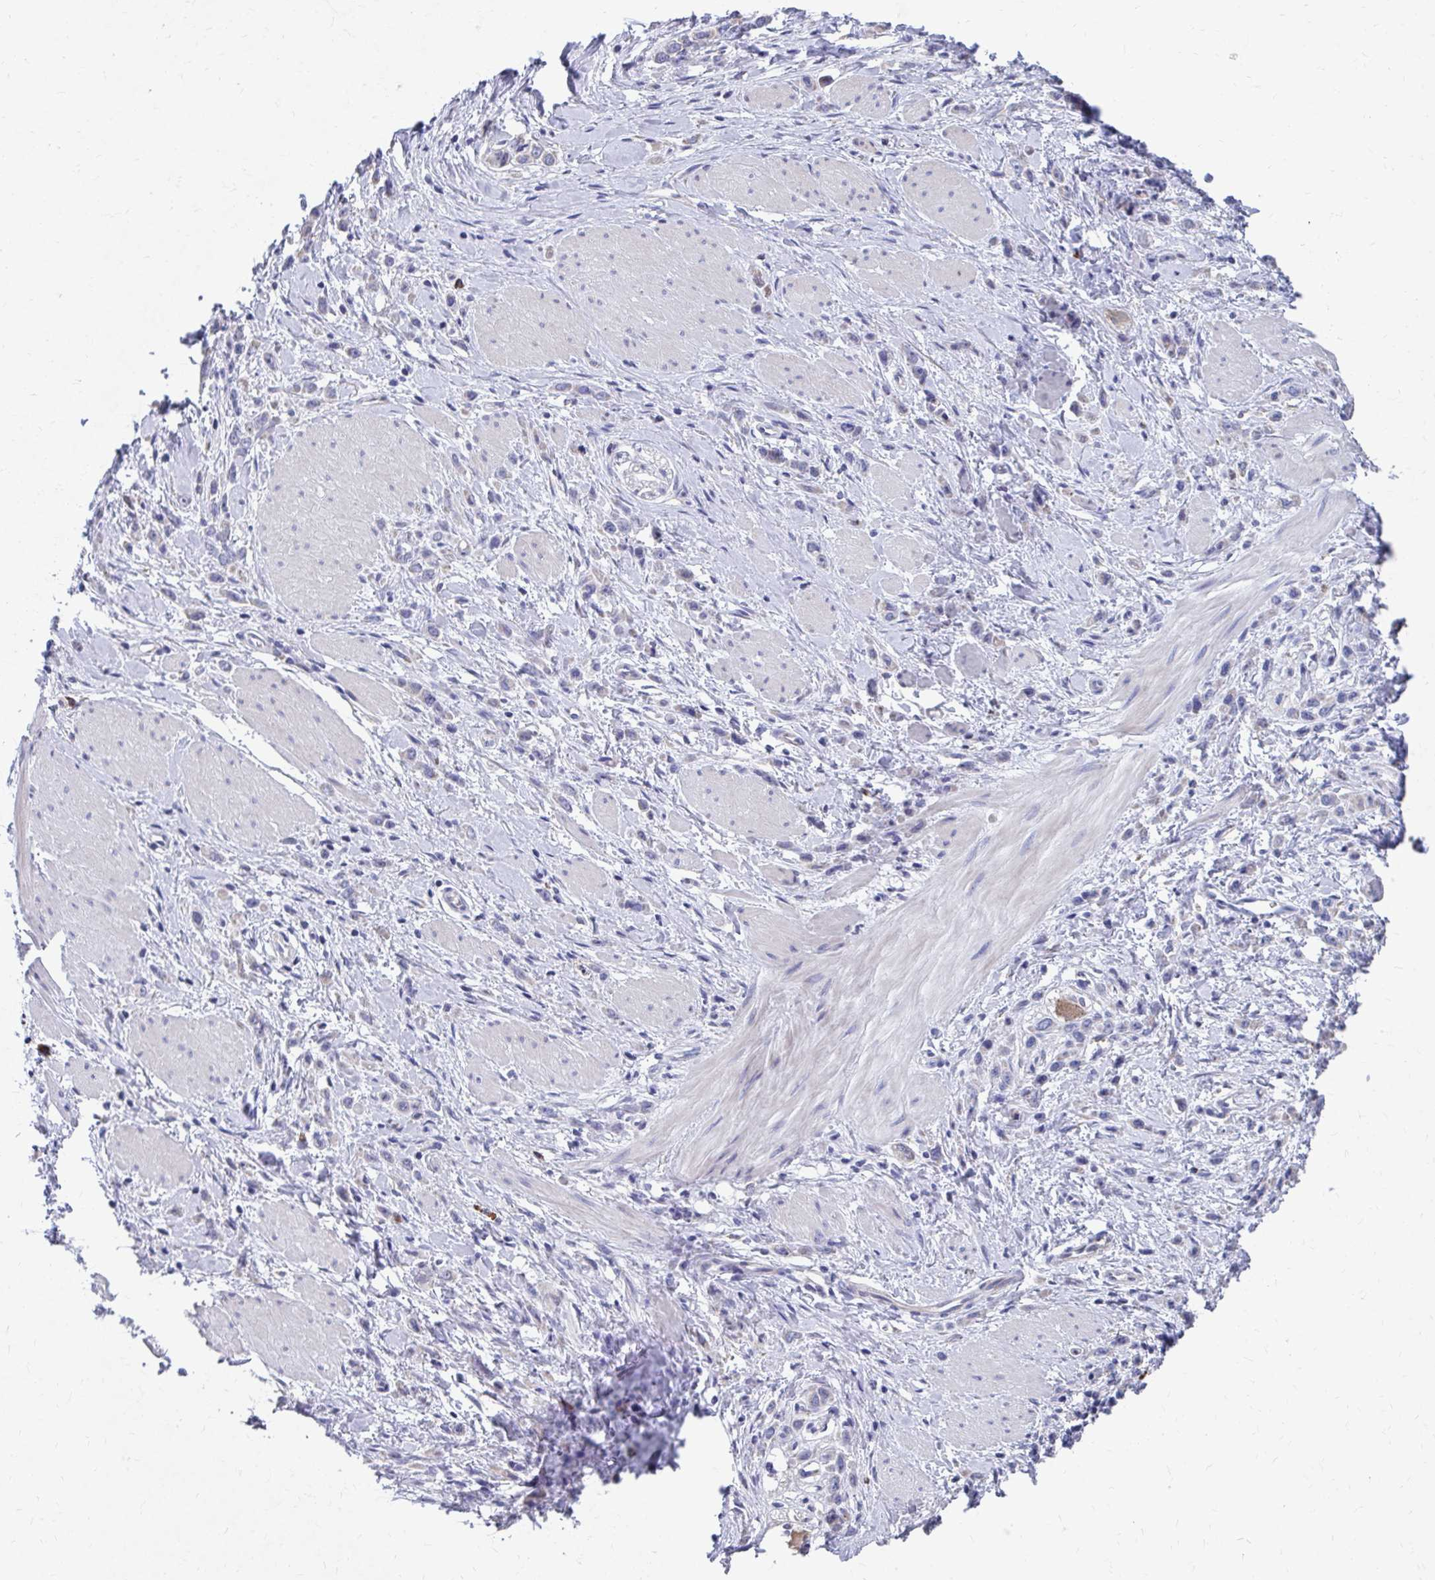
{"staining": {"intensity": "negative", "quantity": "none", "location": "none"}, "tissue": "stomach cancer", "cell_type": "Tumor cells", "image_type": "cancer", "snomed": [{"axis": "morphology", "description": "Adenocarcinoma, NOS"}, {"axis": "topography", "description": "Stomach"}], "caption": "Tumor cells are negative for brown protein staining in adenocarcinoma (stomach). (Brightfield microscopy of DAB immunohistochemistry (IHC) at high magnification).", "gene": "FKBP2", "patient": {"sex": "male", "age": 47}}